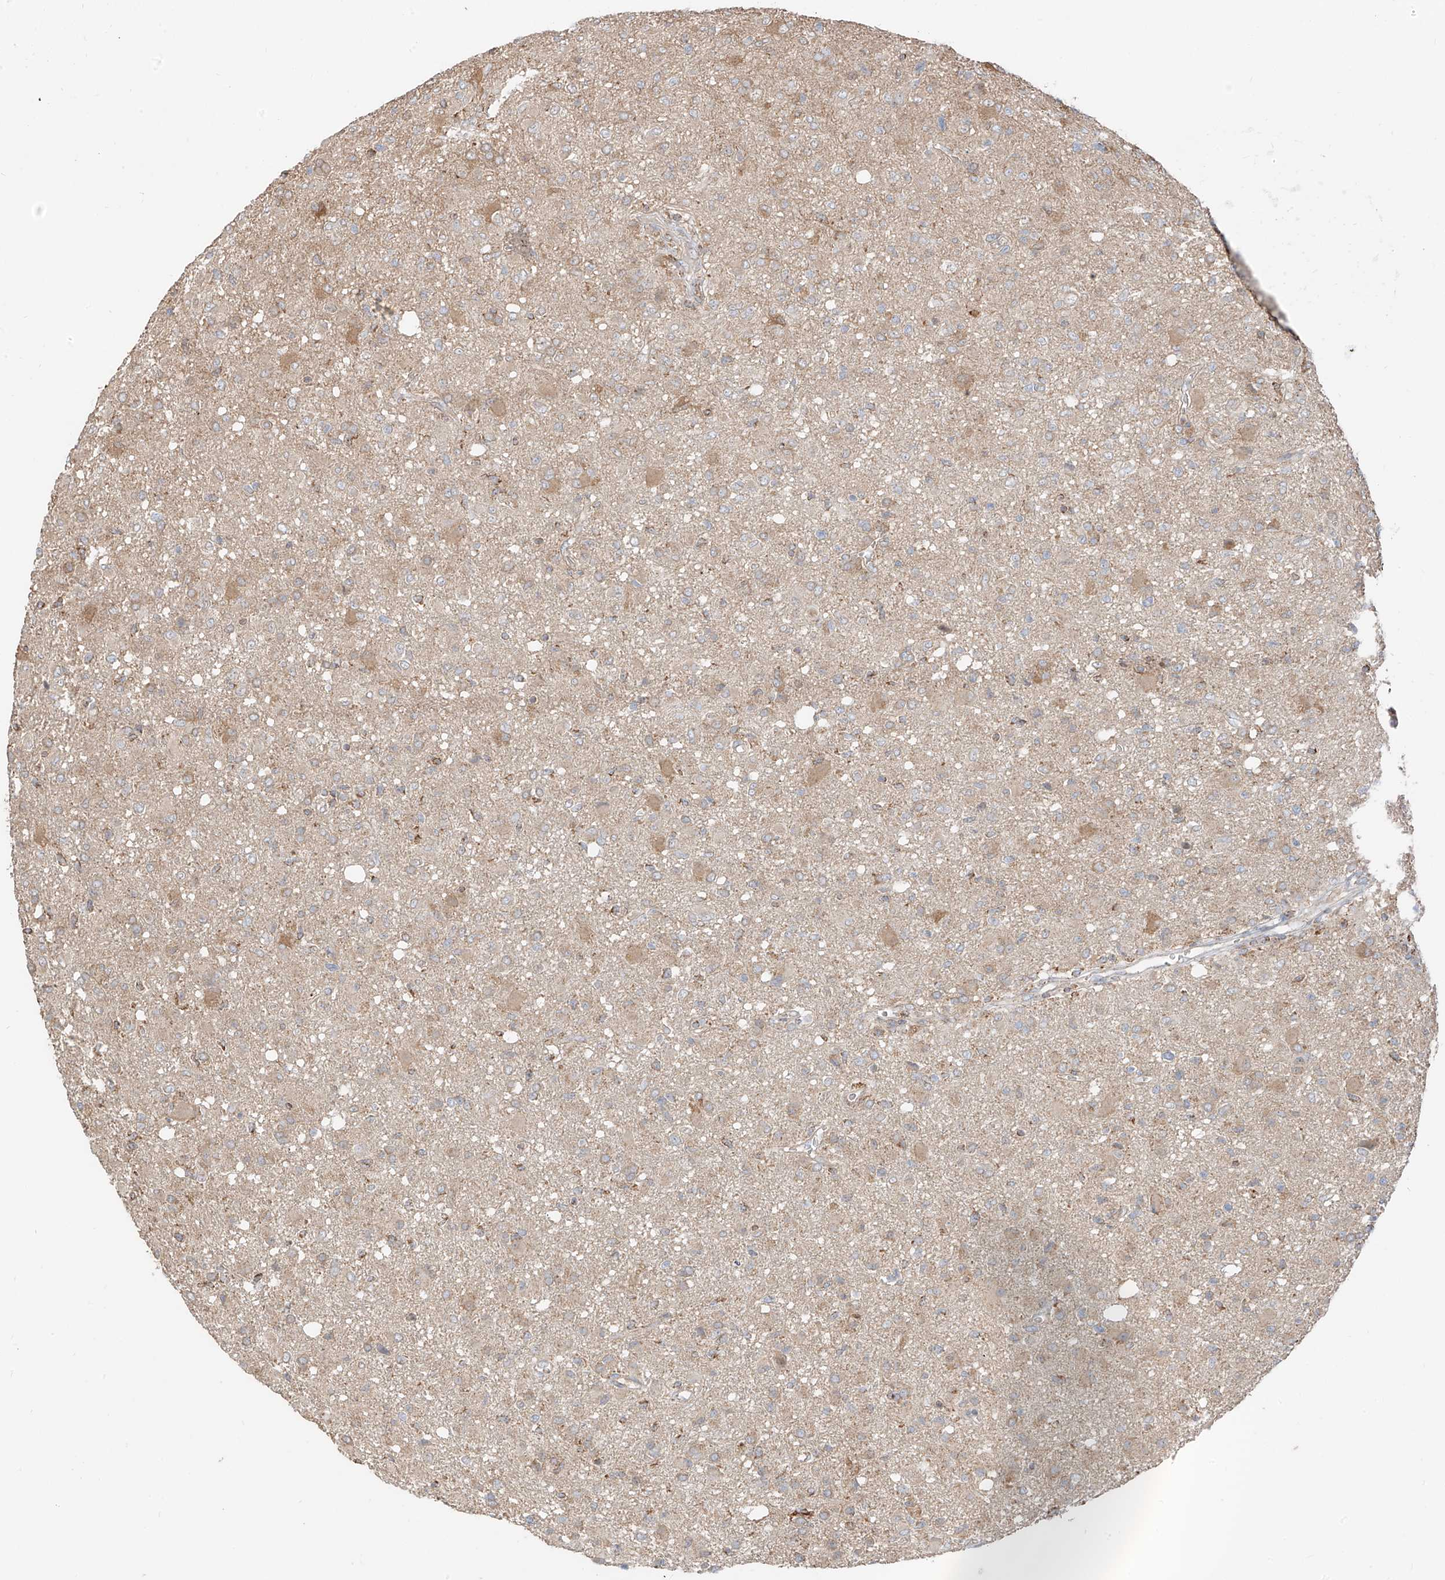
{"staining": {"intensity": "weak", "quantity": "25%-75%", "location": "cytoplasmic/membranous"}, "tissue": "glioma", "cell_type": "Tumor cells", "image_type": "cancer", "snomed": [{"axis": "morphology", "description": "Glioma, malignant, High grade"}, {"axis": "topography", "description": "Brain"}], "caption": "The immunohistochemical stain highlights weak cytoplasmic/membranous positivity in tumor cells of glioma tissue. Nuclei are stained in blue.", "gene": "ETHE1", "patient": {"sex": "female", "age": 57}}